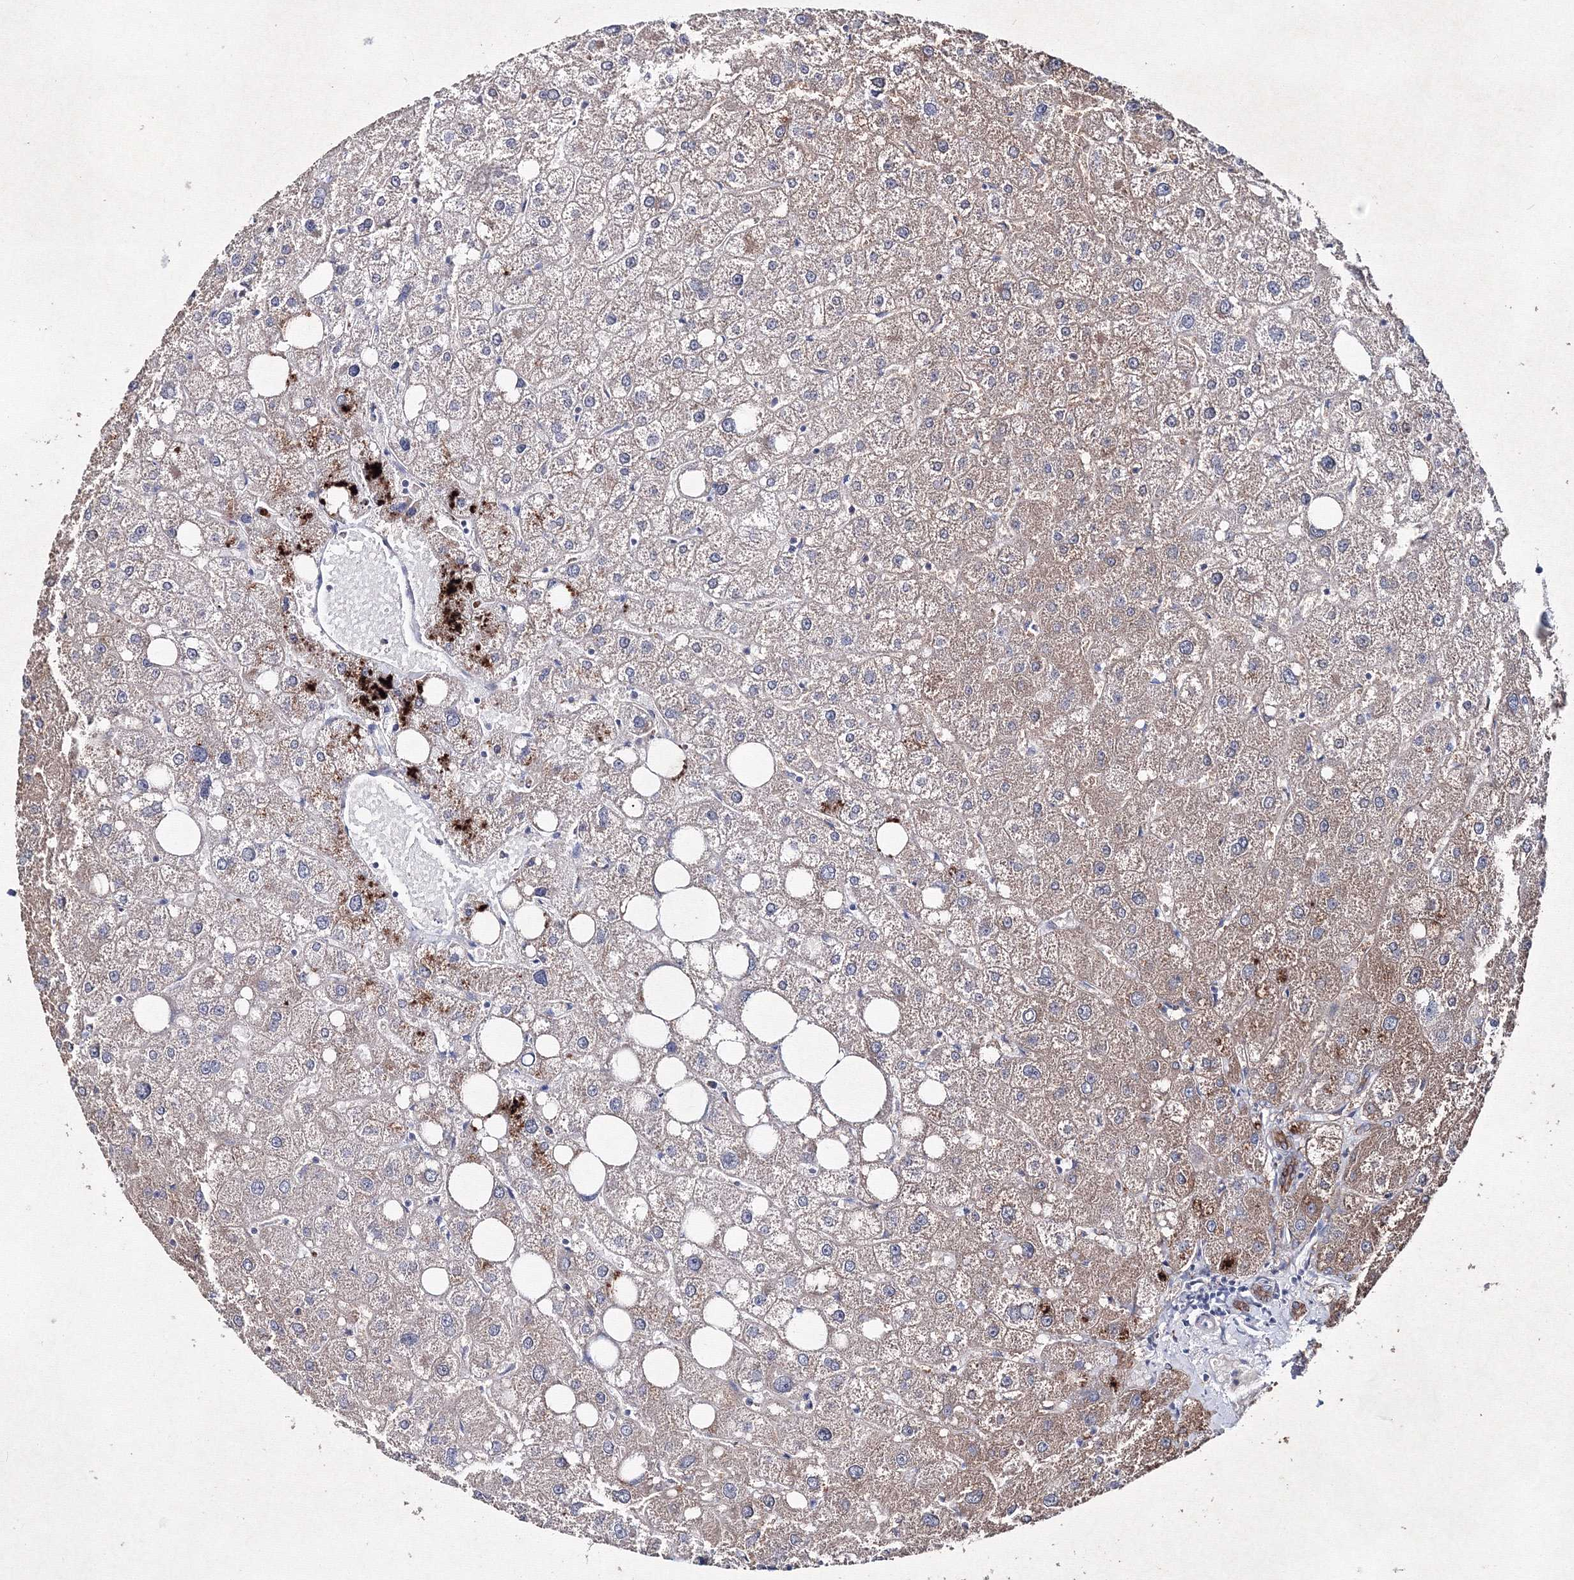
{"staining": {"intensity": "moderate", "quantity": "25%-75%", "location": "cytoplasmic/membranous"}, "tissue": "liver", "cell_type": "Cholangiocytes", "image_type": "normal", "snomed": [{"axis": "morphology", "description": "Normal tissue, NOS"}, {"axis": "topography", "description": "Liver"}], "caption": "Immunohistochemistry (IHC) (DAB (3,3'-diaminobenzidine)) staining of unremarkable human liver displays moderate cytoplasmic/membranous protein positivity in about 25%-75% of cholangiocytes. Immunohistochemistry stains the protein of interest in brown and the nuclei are stained blue.", "gene": "SMIM29", "patient": {"sex": "male", "age": 73}}